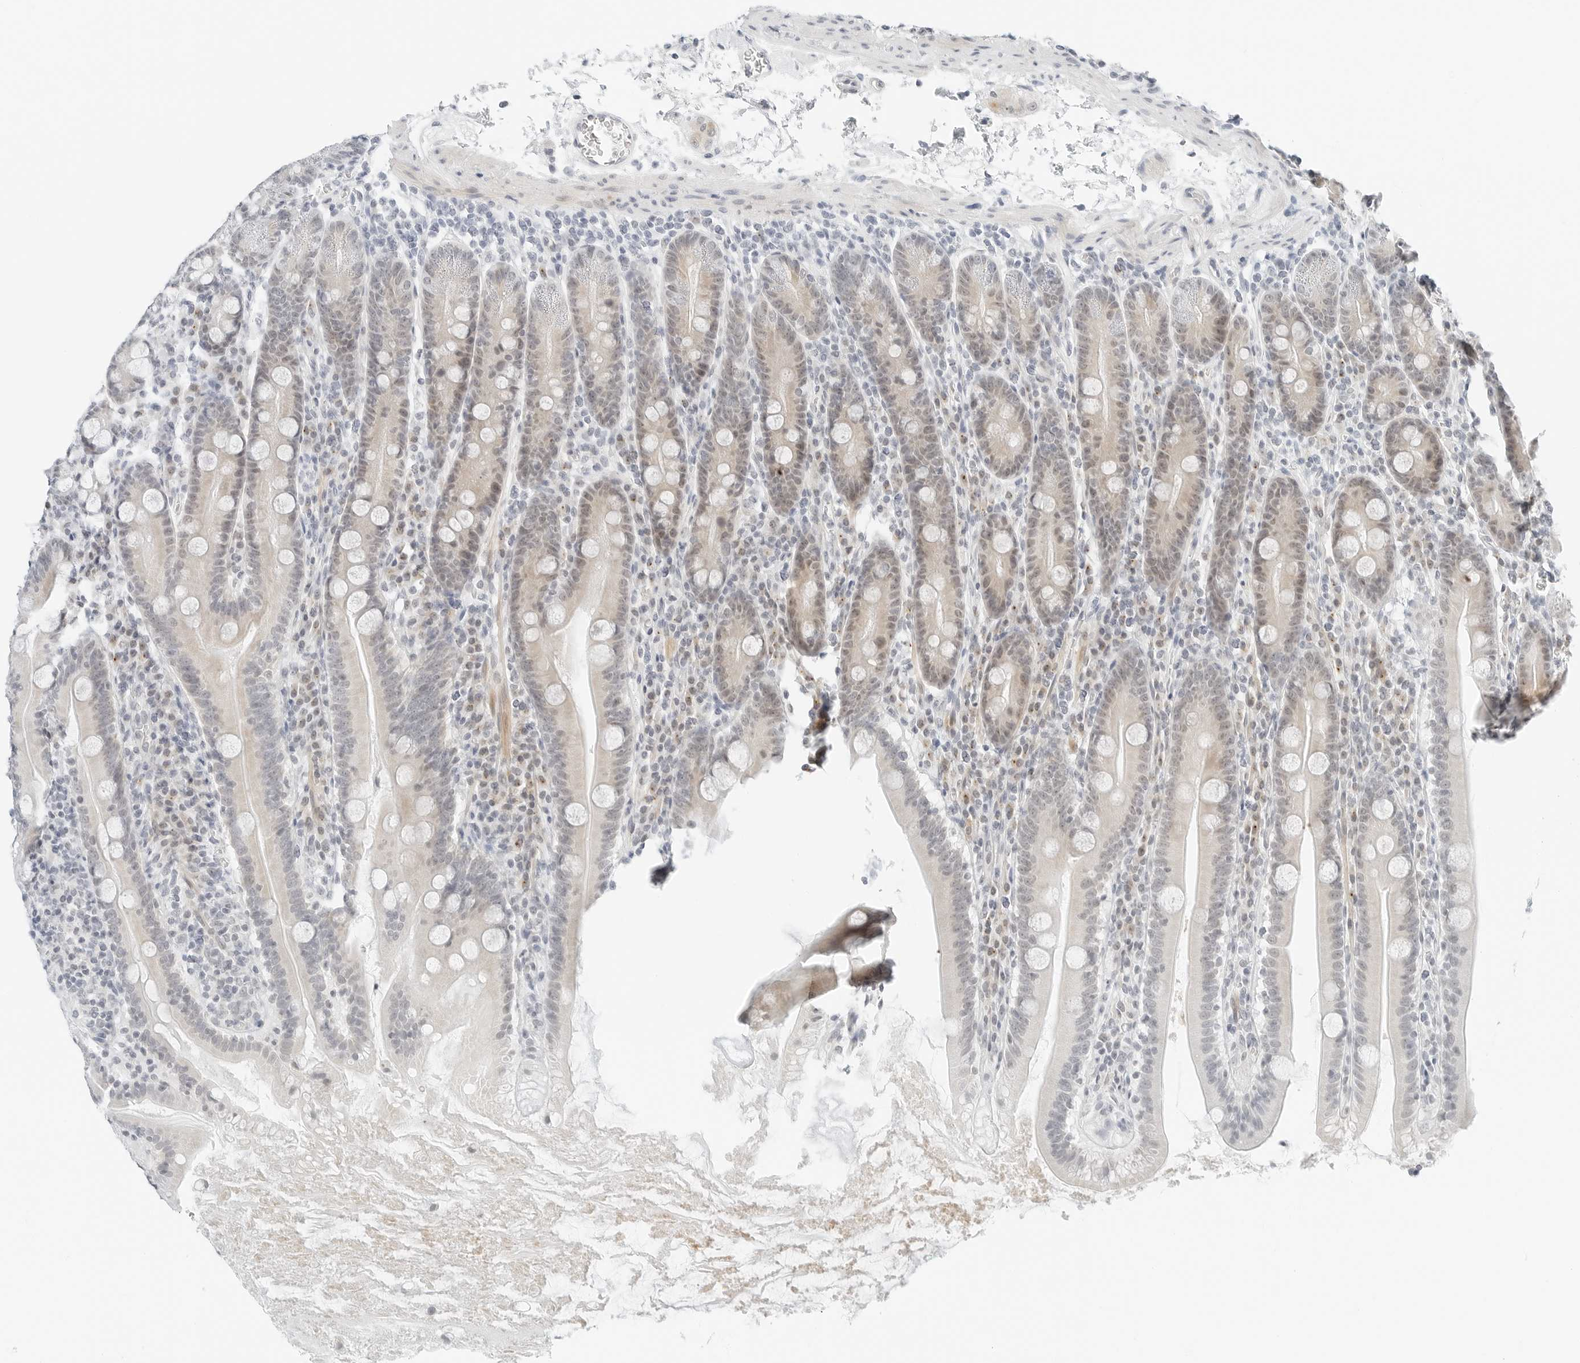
{"staining": {"intensity": "weak", "quantity": "25%-75%", "location": "cytoplasmic/membranous"}, "tissue": "duodenum", "cell_type": "Glandular cells", "image_type": "normal", "snomed": [{"axis": "morphology", "description": "Normal tissue, NOS"}, {"axis": "topography", "description": "Duodenum"}], "caption": "Duodenum stained with immunohistochemistry displays weak cytoplasmic/membranous expression in about 25%-75% of glandular cells.", "gene": "CCSAP", "patient": {"sex": "male", "age": 35}}